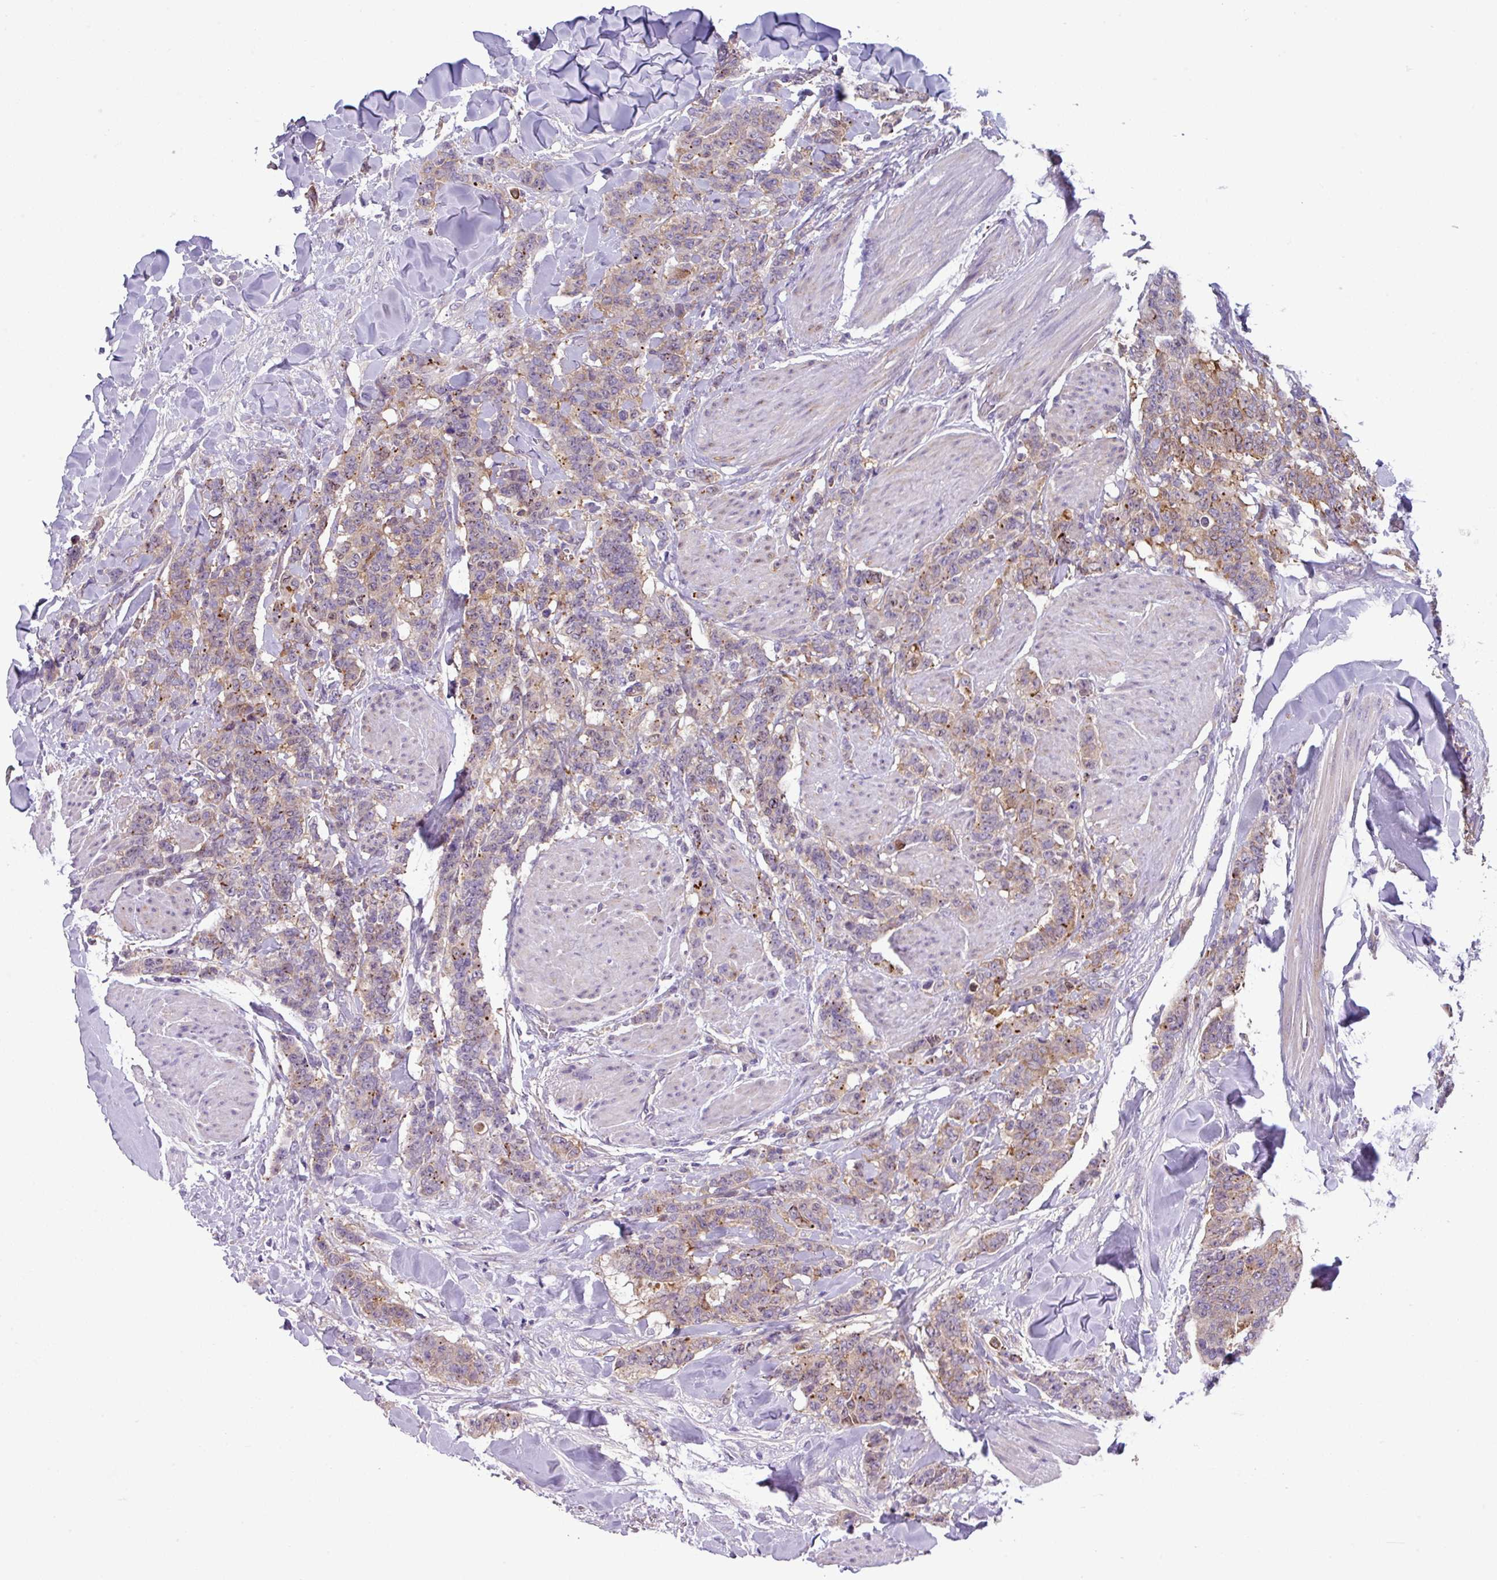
{"staining": {"intensity": "moderate", "quantity": "25%-75%", "location": "cytoplasmic/membranous"}, "tissue": "breast cancer", "cell_type": "Tumor cells", "image_type": "cancer", "snomed": [{"axis": "morphology", "description": "Duct carcinoma"}, {"axis": "topography", "description": "Breast"}], "caption": "Brown immunohistochemical staining in human breast cancer (invasive ductal carcinoma) exhibits moderate cytoplasmic/membranous expression in about 25%-75% of tumor cells.", "gene": "SLC23A2", "patient": {"sex": "female", "age": 40}}